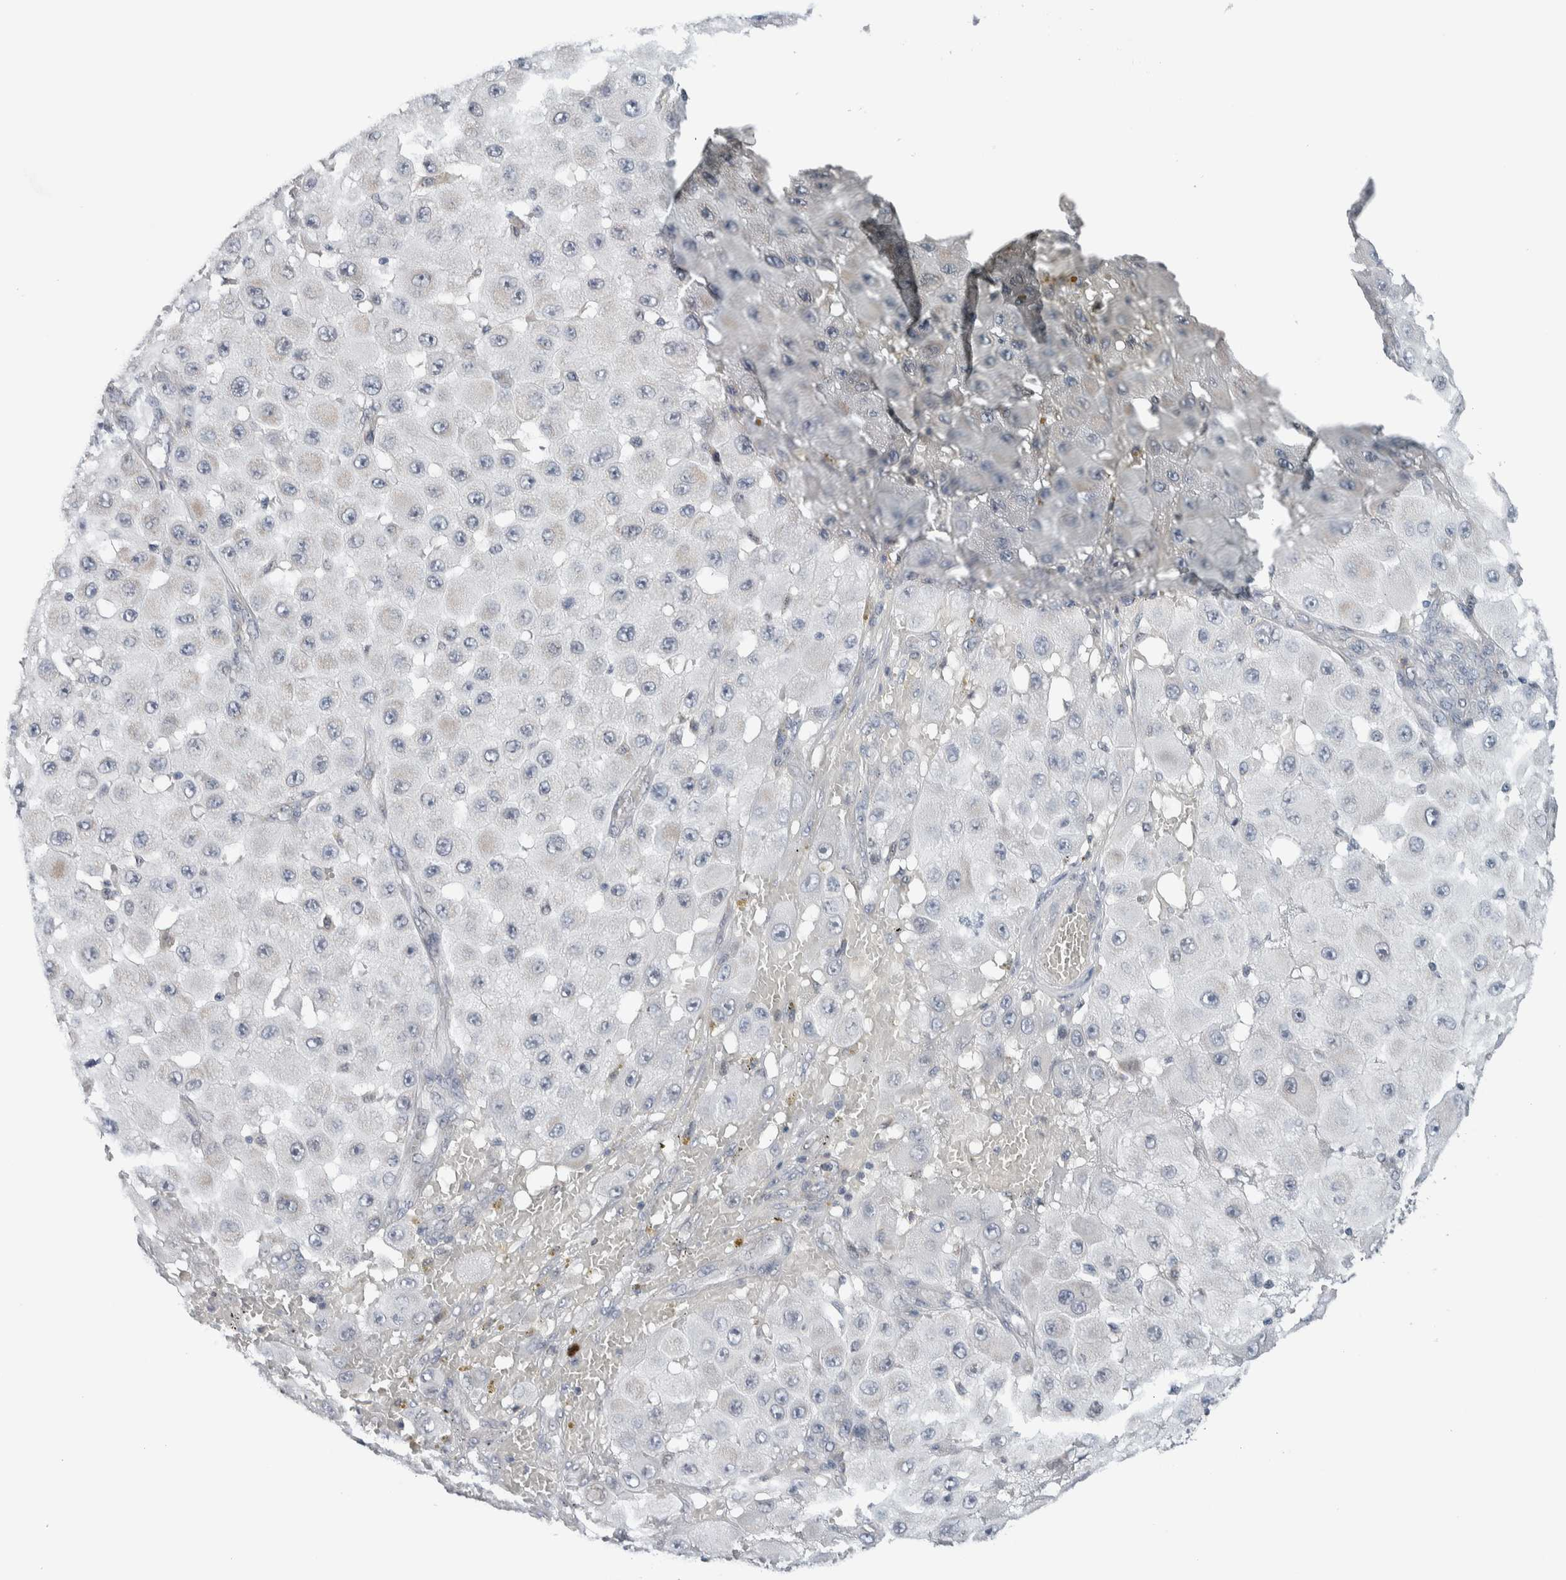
{"staining": {"intensity": "weak", "quantity": "<25%", "location": "cytoplasmic/membranous"}, "tissue": "melanoma", "cell_type": "Tumor cells", "image_type": "cancer", "snomed": [{"axis": "morphology", "description": "Malignant melanoma, NOS"}, {"axis": "topography", "description": "Skin"}], "caption": "Melanoma was stained to show a protein in brown. There is no significant expression in tumor cells.", "gene": "NEUROD1", "patient": {"sex": "female", "age": 81}}